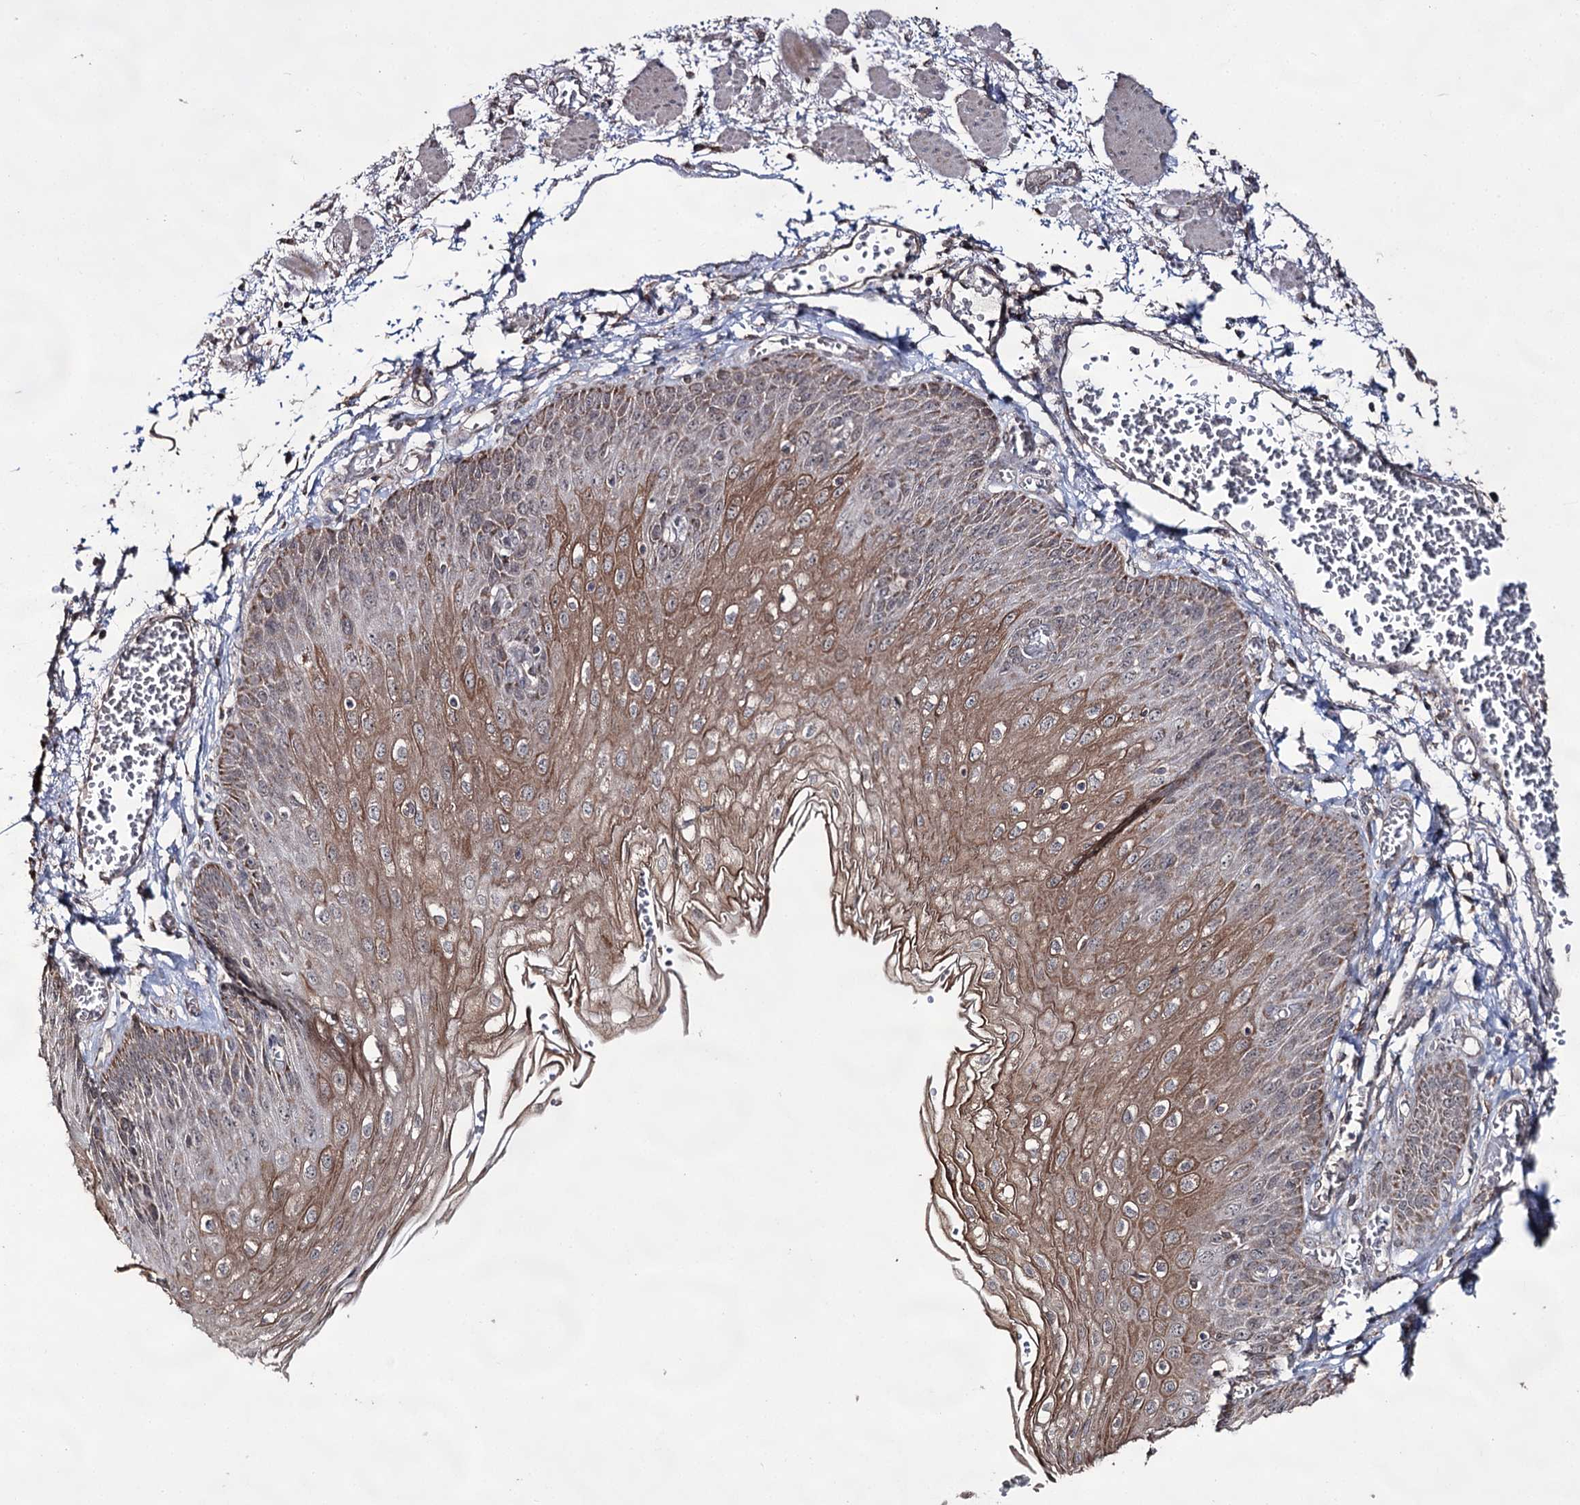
{"staining": {"intensity": "moderate", "quantity": ">75%", "location": "cytoplasmic/membranous,nuclear"}, "tissue": "esophagus", "cell_type": "Squamous epithelial cells", "image_type": "normal", "snomed": [{"axis": "morphology", "description": "Normal tissue, NOS"}, {"axis": "topography", "description": "Esophagus"}], "caption": "Immunohistochemistry histopathology image of unremarkable esophagus: human esophagus stained using immunohistochemistry displays medium levels of moderate protein expression localized specifically in the cytoplasmic/membranous,nuclear of squamous epithelial cells, appearing as a cytoplasmic/membranous,nuclear brown color.", "gene": "ACTR6", "patient": {"sex": "male", "age": 81}}